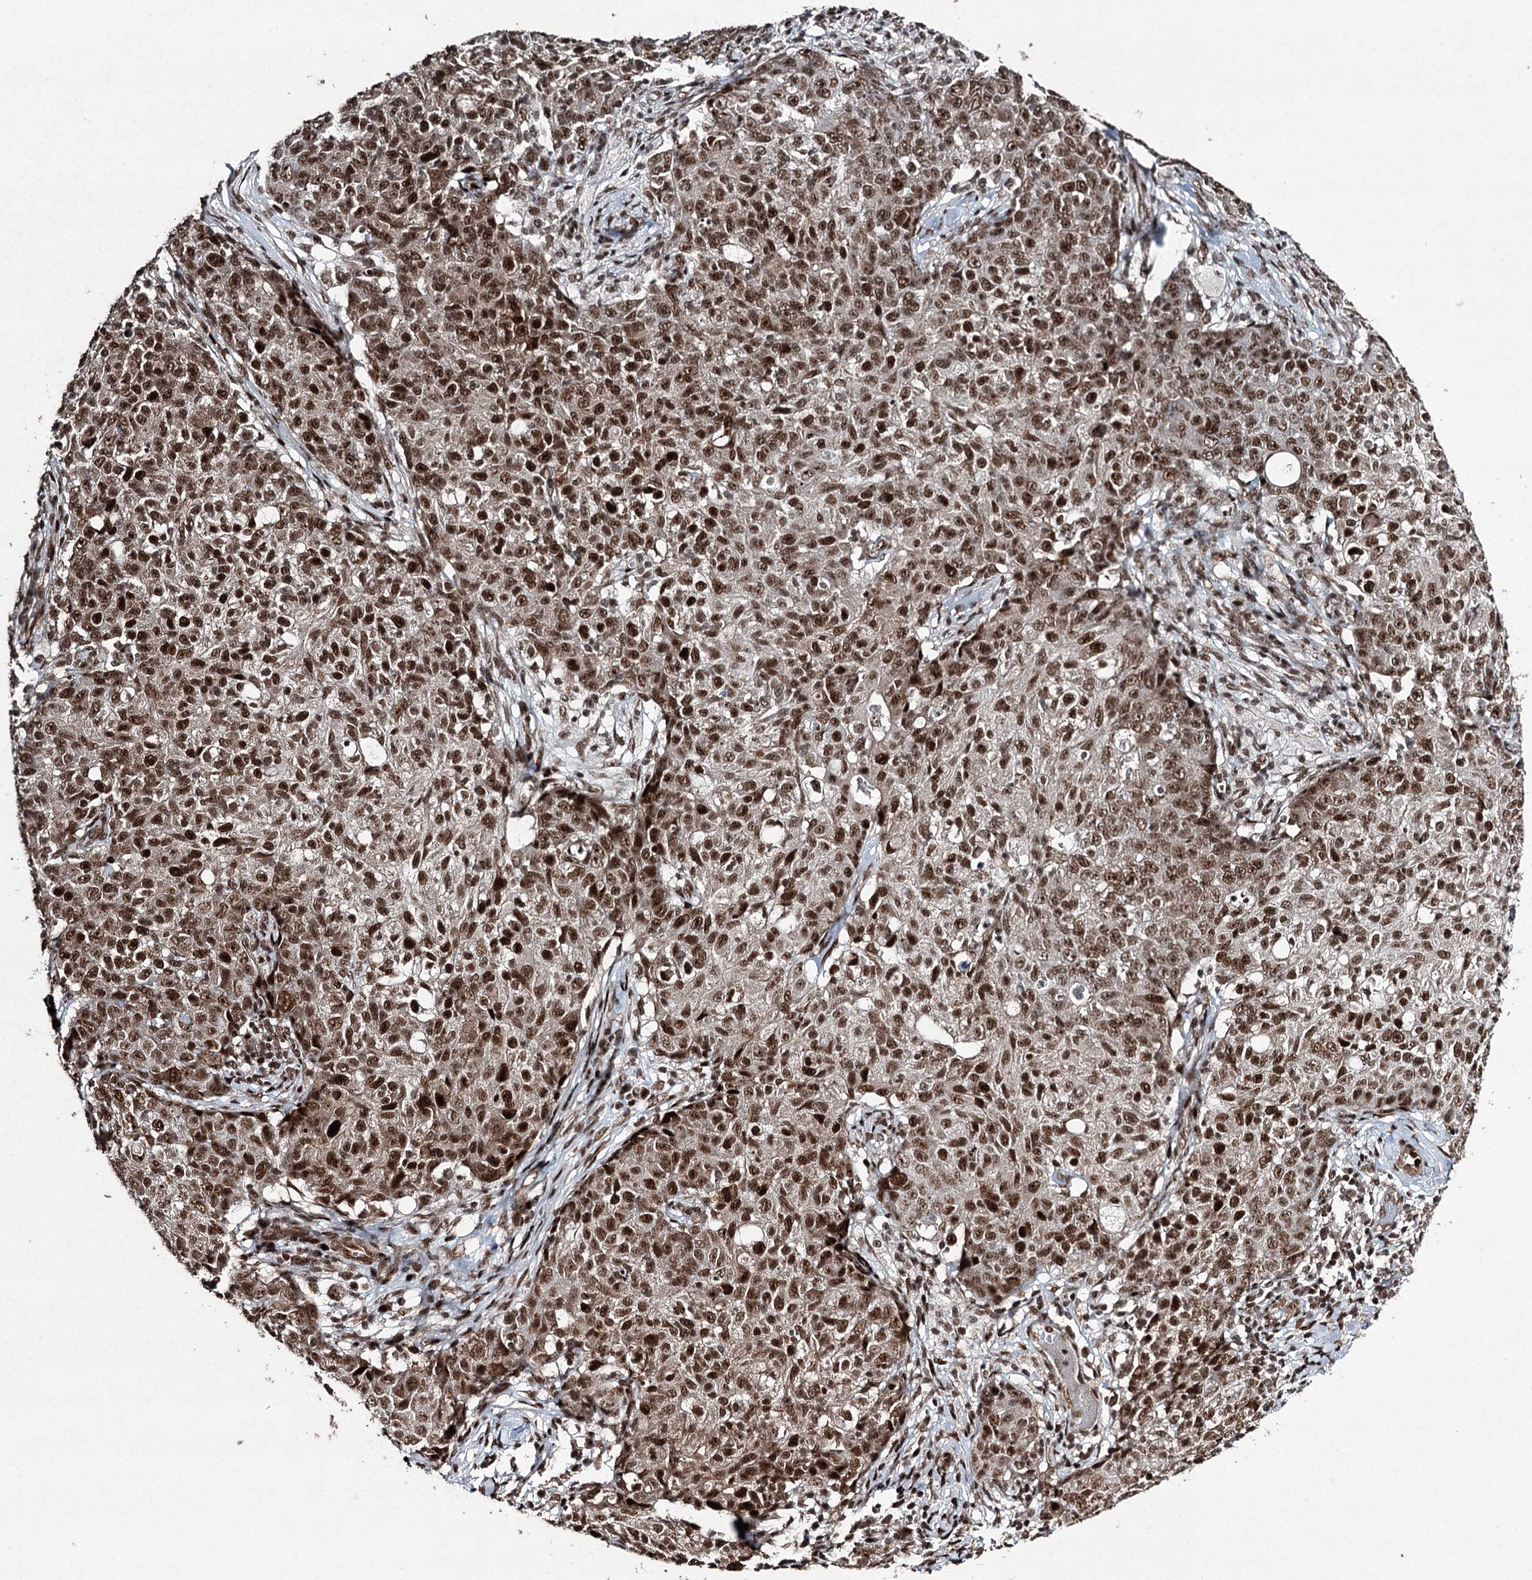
{"staining": {"intensity": "strong", "quantity": ">75%", "location": "nuclear"}, "tissue": "ovarian cancer", "cell_type": "Tumor cells", "image_type": "cancer", "snomed": [{"axis": "morphology", "description": "Carcinoma, endometroid"}, {"axis": "topography", "description": "Ovary"}], "caption": "Immunohistochemical staining of human ovarian endometroid carcinoma reveals high levels of strong nuclear protein positivity in about >75% of tumor cells. (DAB (3,3'-diaminobenzidine) IHC, brown staining for protein, blue staining for nuclei).", "gene": "PDCD4", "patient": {"sex": "female", "age": 42}}